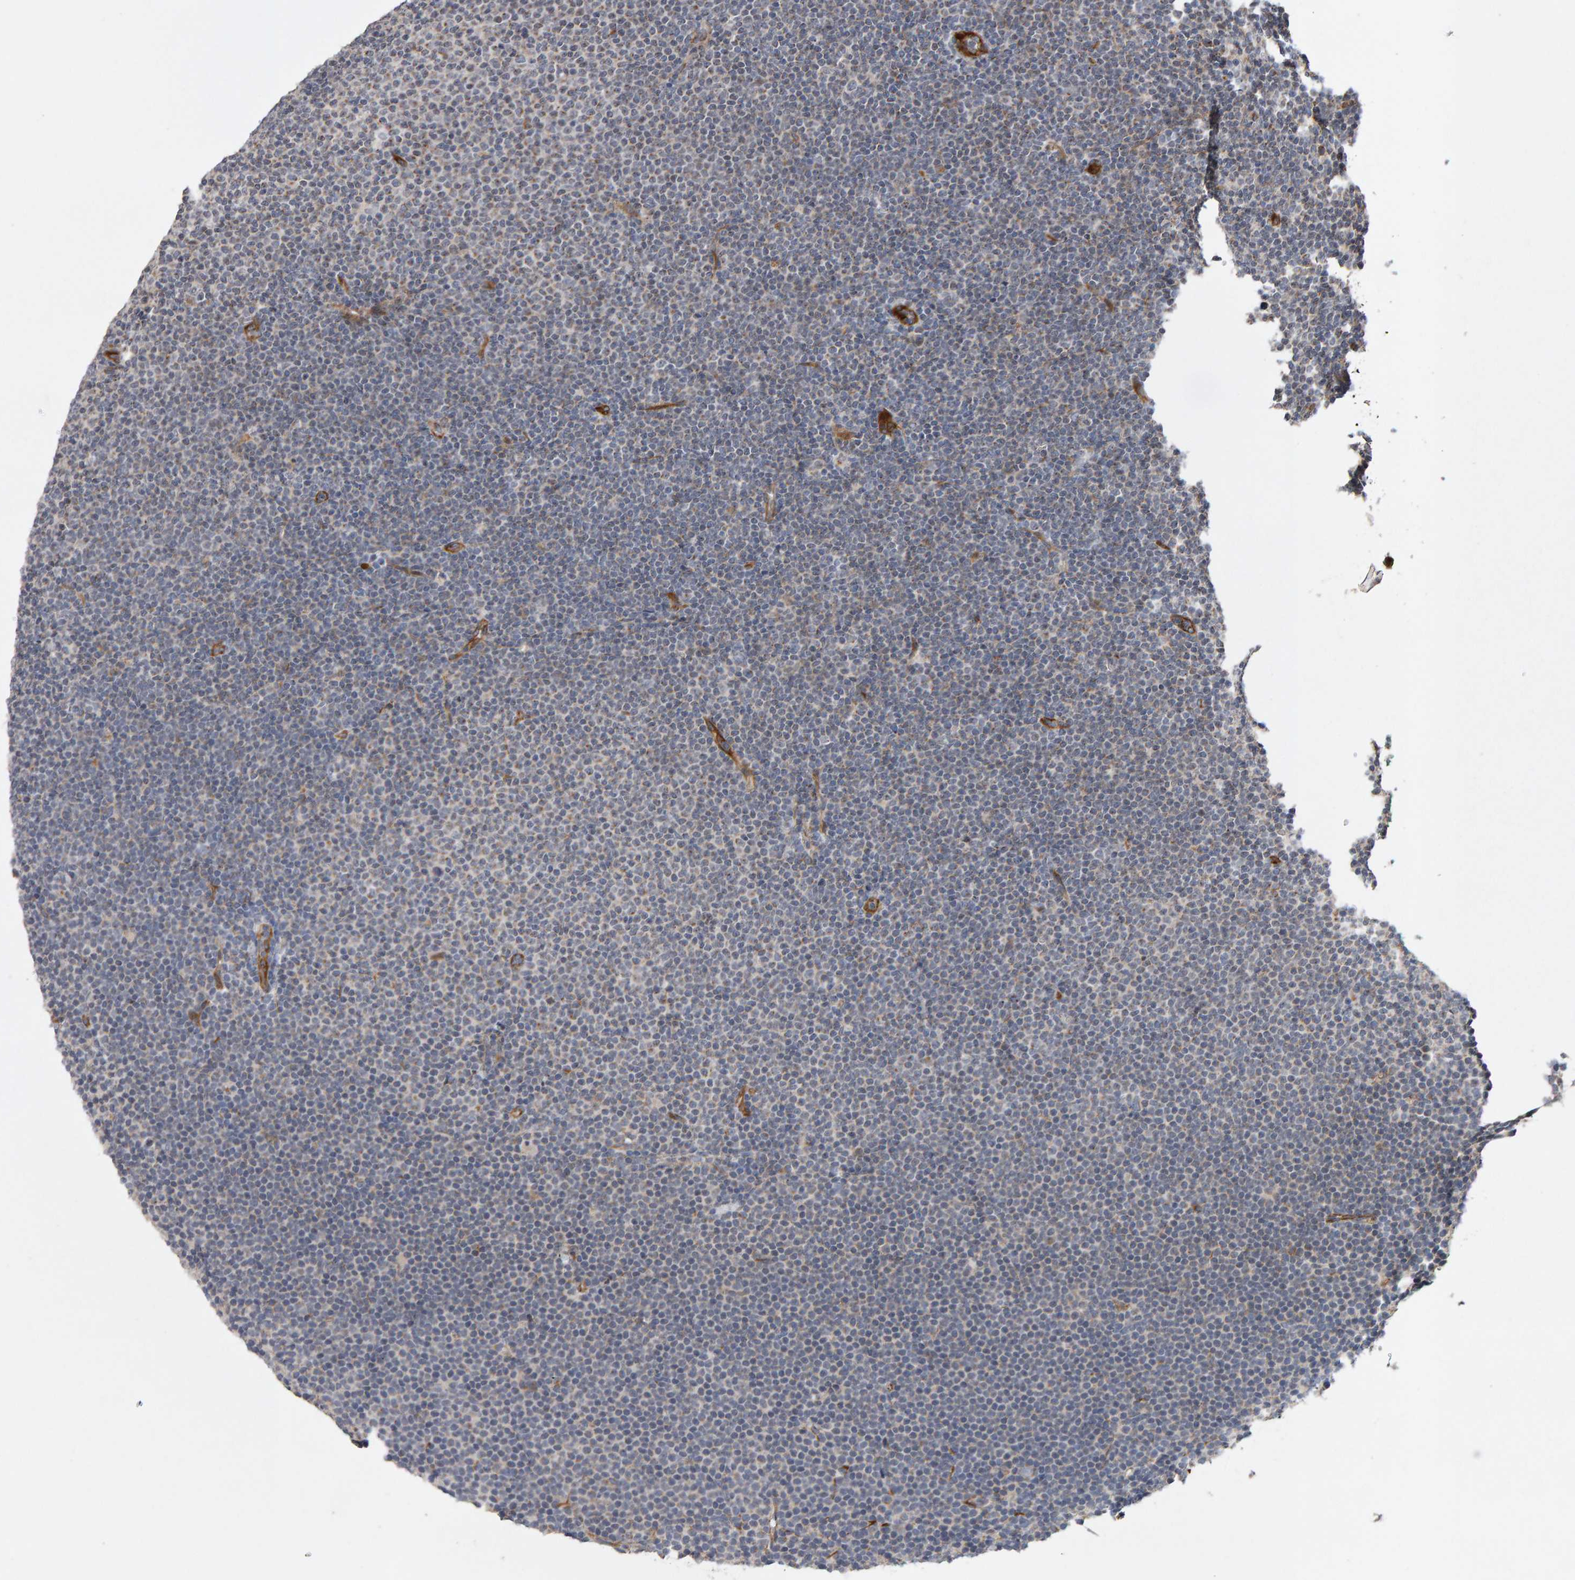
{"staining": {"intensity": "moderate", "quantity": "<25%", "location": "cytoplasmic/membranous"}, "tissue": "lymphoma", "cell_type": "Tumor cells", "image_type": "cancer", "snomed": [{"axis": "morphology", "description": "Malignant lymphoma, non-Hodgkin's type, Low grade"}, {"axis": "topography", "description": "Lymph node"}], "caption": "Protein staining displays moderate cytoplasmic/membranous staining in about <25% of tumor cells in lymphoma.", "gene": "CANT1", "patient": {"sex": "female", "age": 53}}